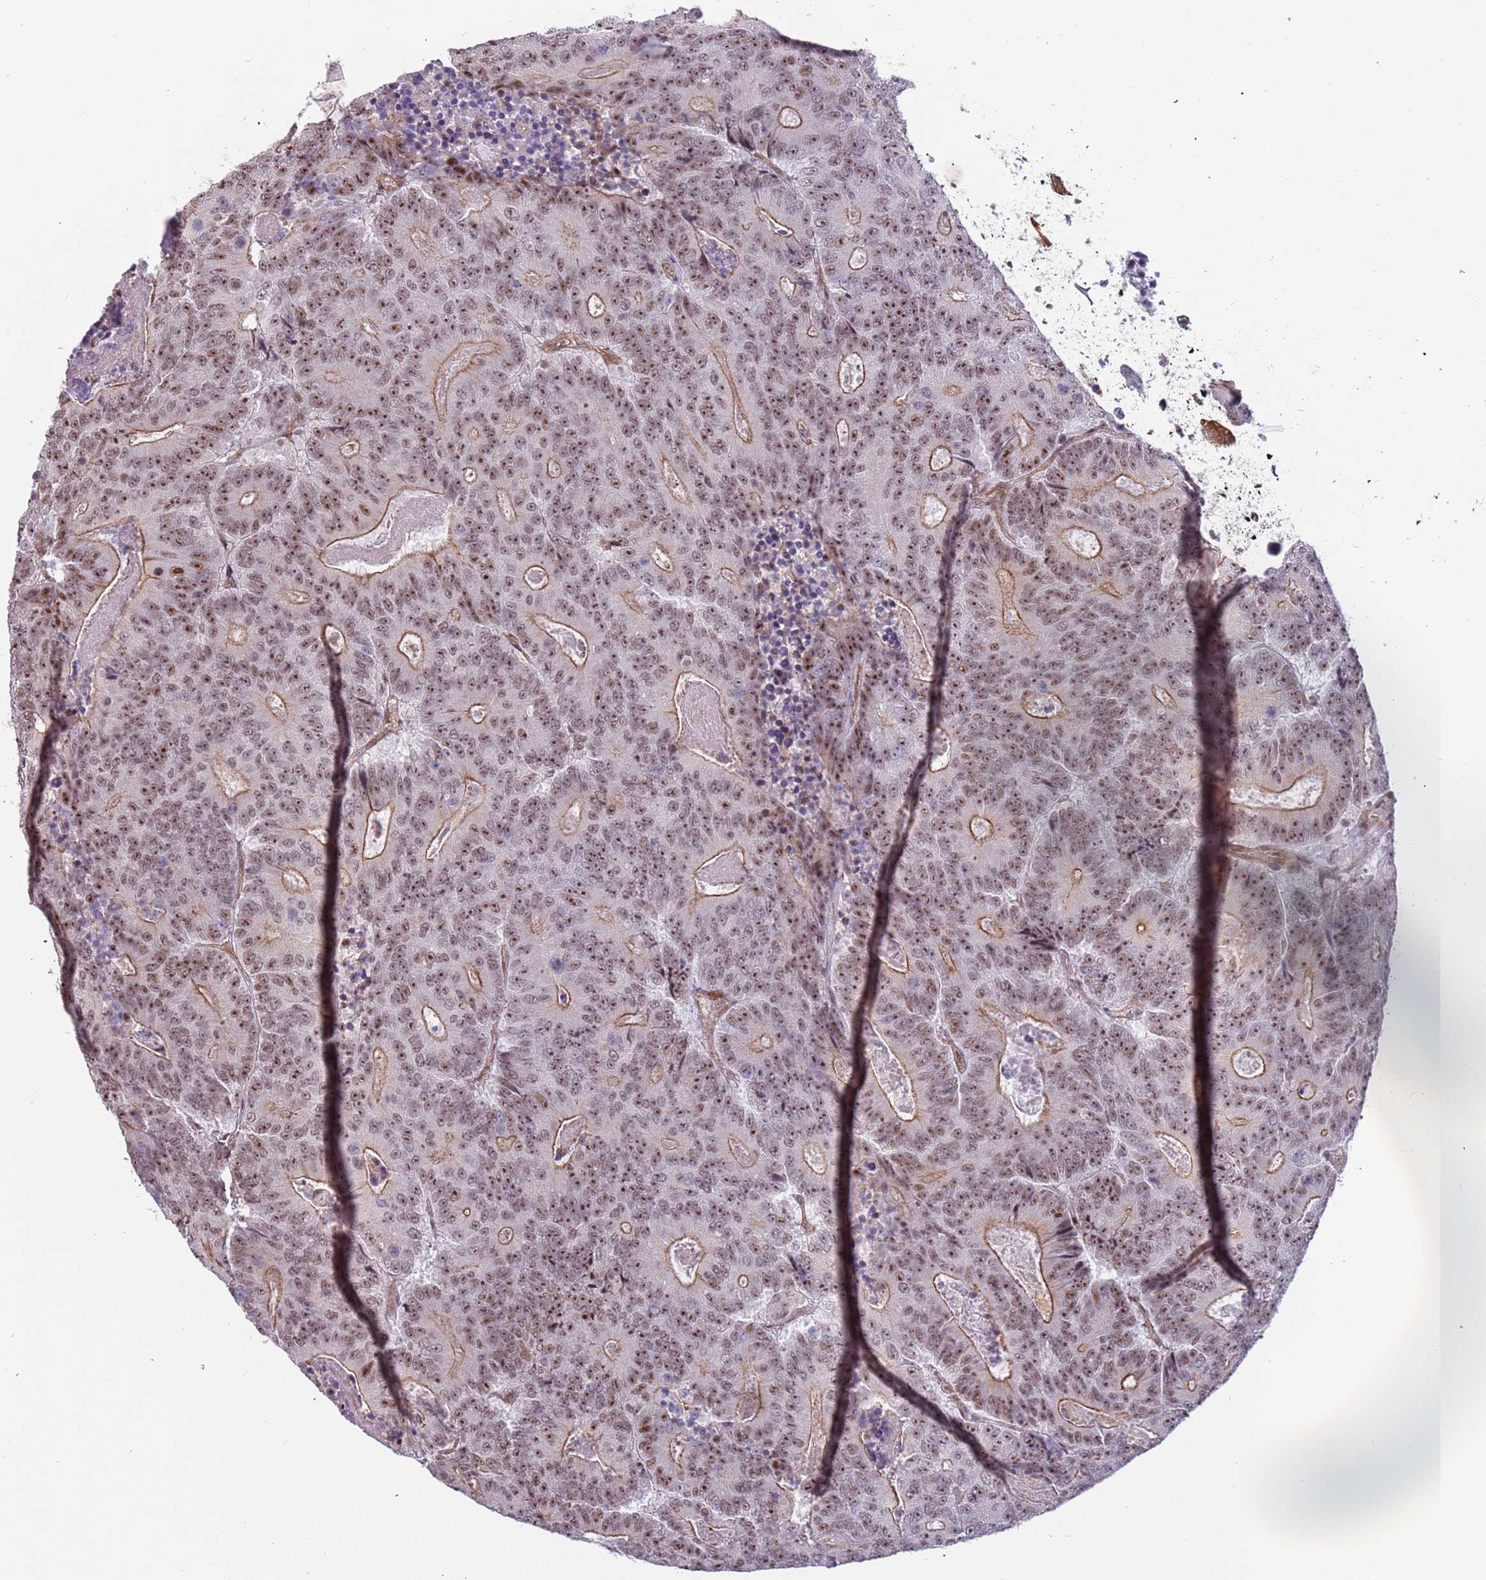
{"staining": {"intensity": "moderate", "quantity": ">75%", "location": "cytoplasmic/membranous,nuclear"}, "tissue": "colorectal cancer", "cell_type": "Tumor cells", "image_type": "cancer", "snomed": [{"axis": "morphology", "description": "Adenocarcinoma, NOS"}, {"axis": "topography", "description": "Colon"}], "caption": "The micrograph reveals a brown stain indicating the presence of a protein in the cytoplasmic/membranous and nuclear of tumor cells in adenocarcinoma (colorectal).", "gene": "LRMDA", "patient": {"sex": "male", "age": 83}}